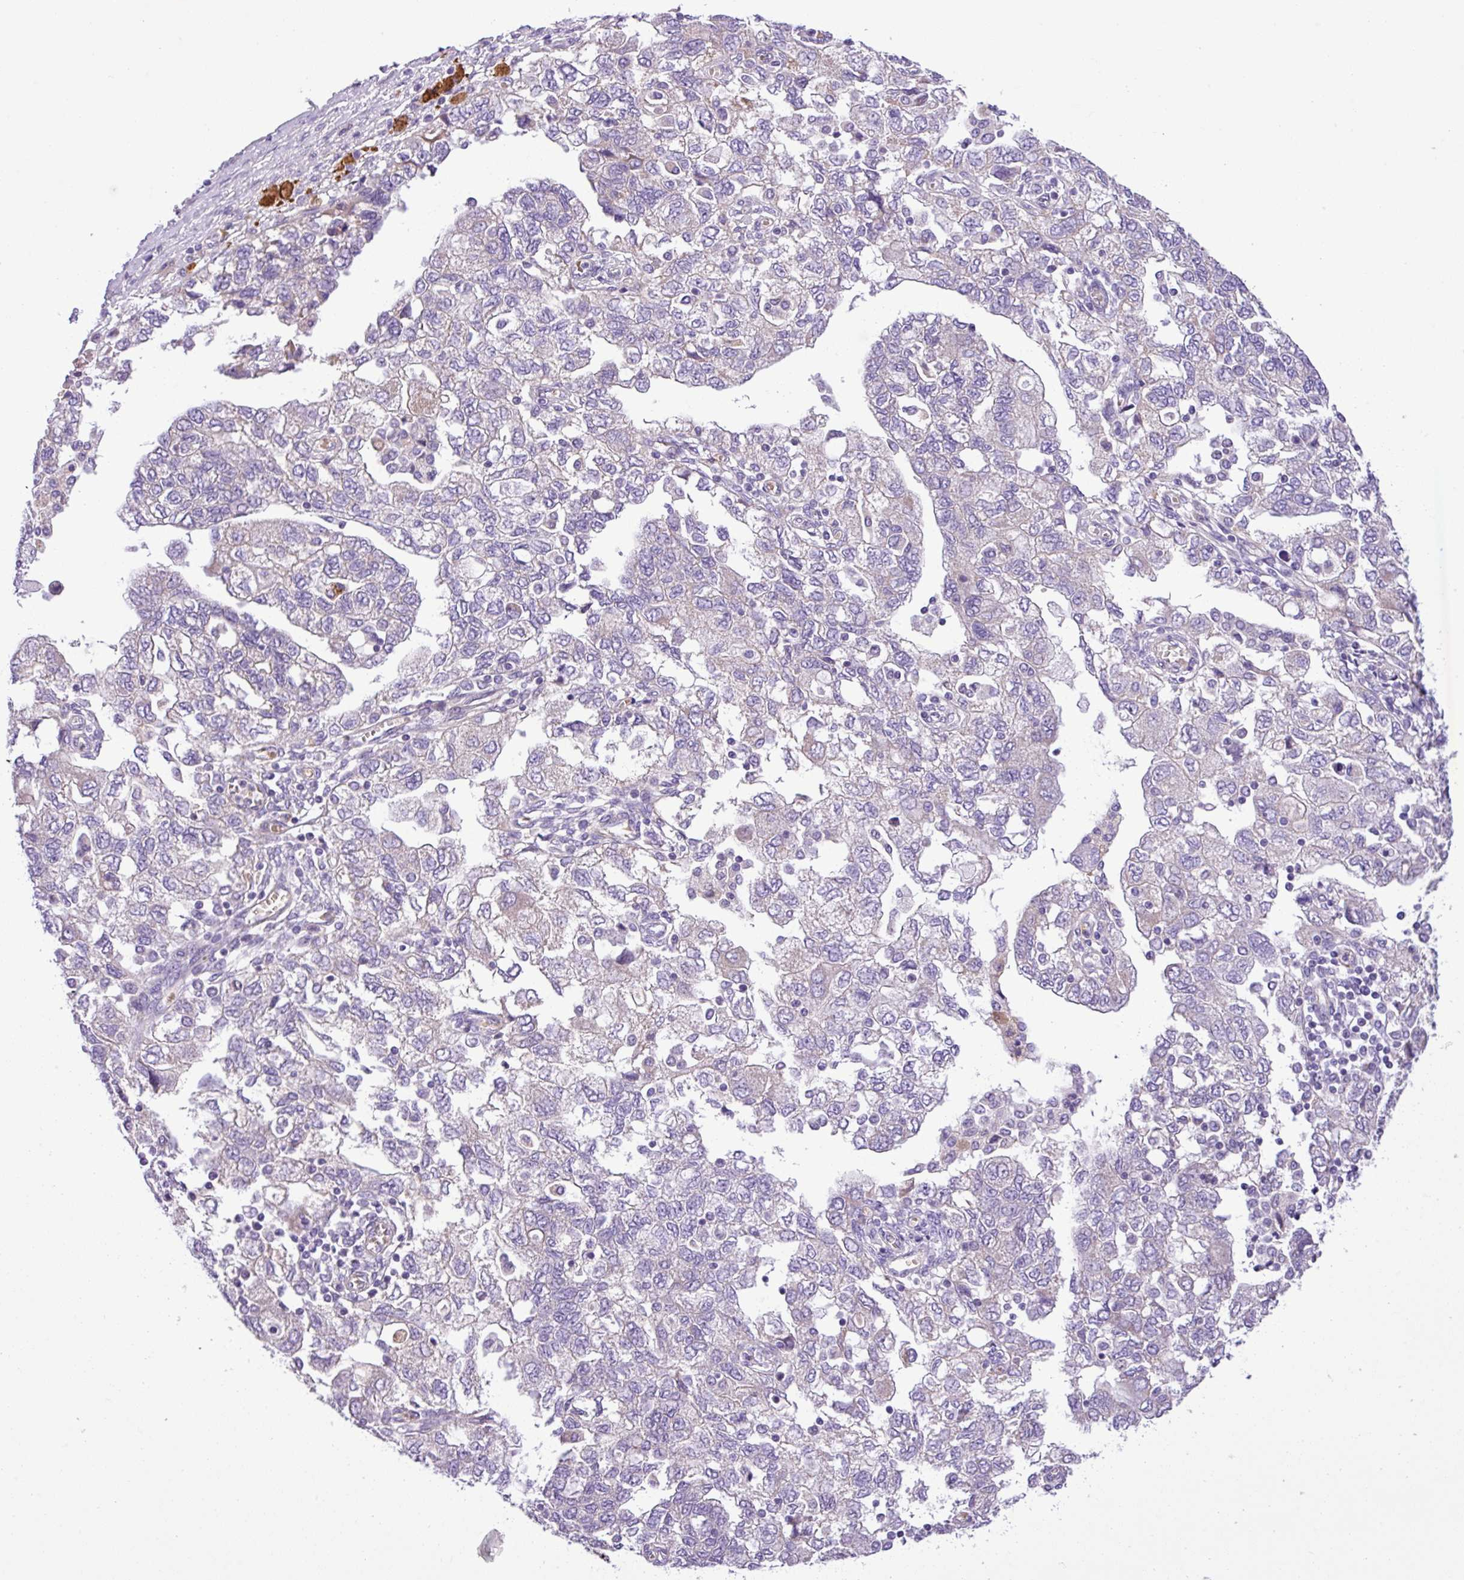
{"staining": {"intensity": "negative", "quantity": "none", "location": "none"}, "tissue": "ovarian cancer", "cell_type": "Tumor cells", "image_type": "cancer", "snomed": [{"axis": "morphology", "description": "Carcinoma, NOS"}, {"axis": "morphology", "description": "Cystadenocarcinoma, serous, NOS"}, {"axis": "topography", "description": "Ovary"}], "caption": "The image exhibits no staining of tumor cells in ovarian serous cystadenocarcinoma.", "gene": "C11orf91", "patient": {"sex": "female", "age": 69}}